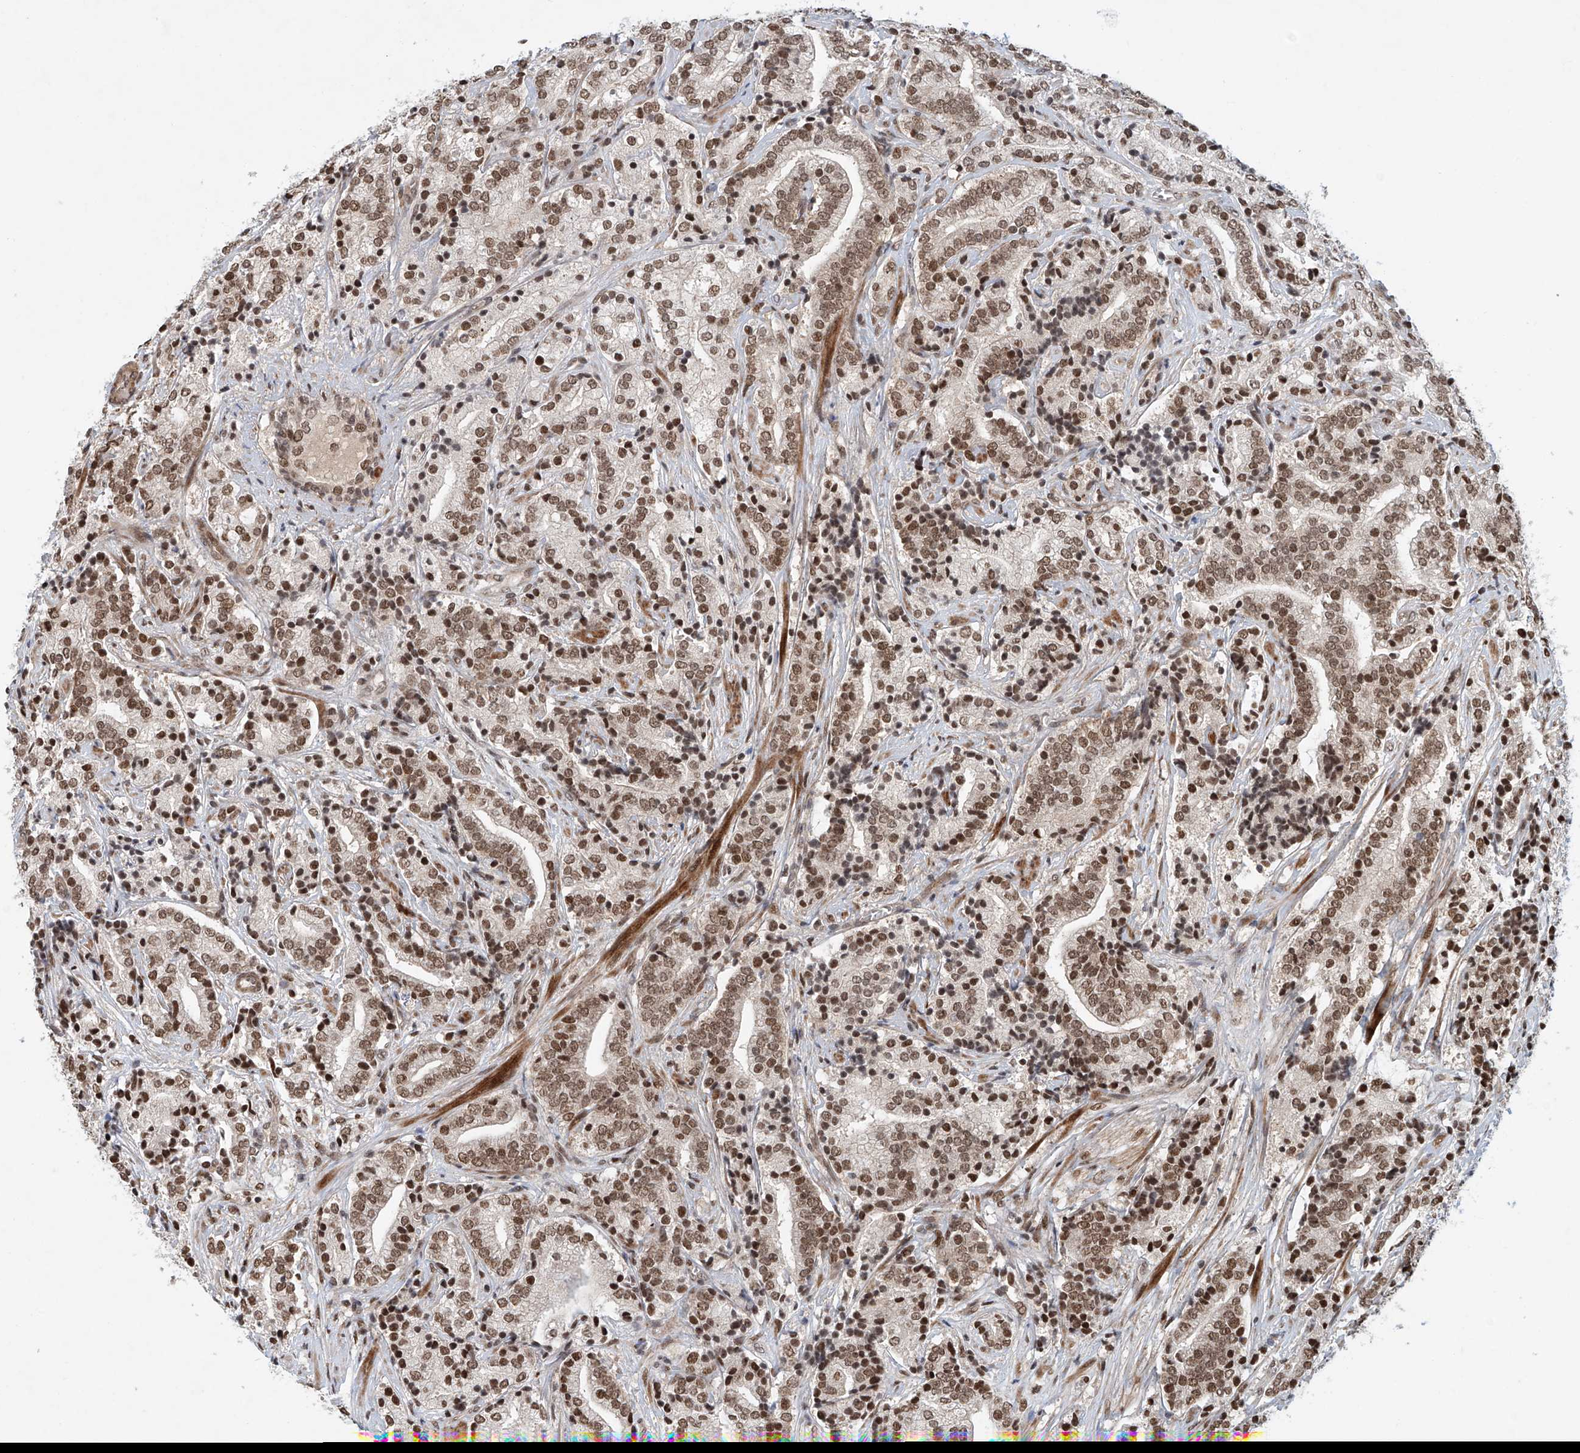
{"staining": {"intensity": "moderate", "quantity": ">75%", "location": "nuclear"}, "tissue": "prostate cancer", "cell_type": "Tumor cells", "image_type": "cancer", "snomed": [{"axis": "morphology", "description": "Adenocarcinoma, High grade"}, {"axis": "topography", "description": "Prostate"}], "caption": "Protein expression analysis of human prostate adenocarcinoma (high-grade) reveals moderate nuclear staining in approximately >75% of tumor cells.", "gene": "ZNF470", "patient": {"sex": "male", "age": 57}}